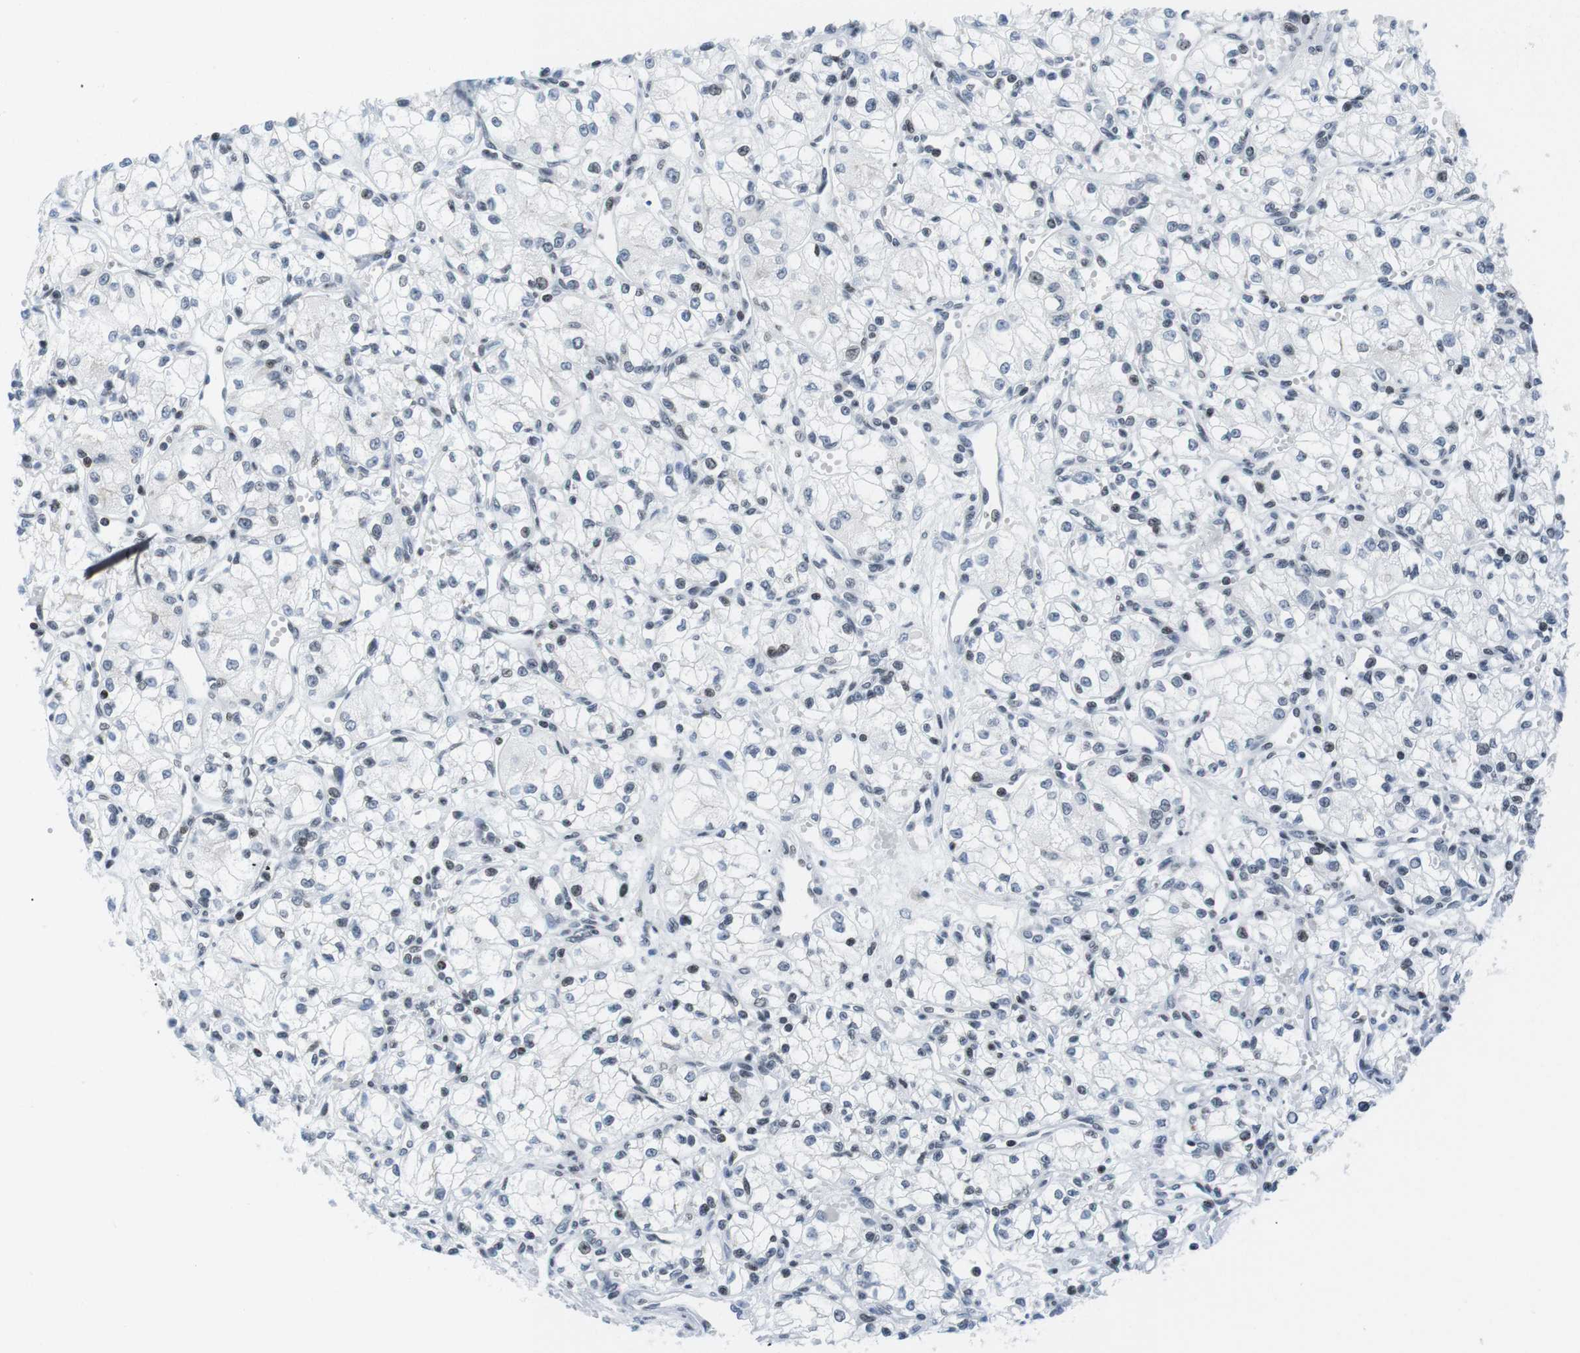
{"staining": {"intensity": "weak", "quantity": "<25%", "location": "nuclear"}, "tissue": "renal cancer", "cell_type": "Tumor cells", "image_type": "cancer", "snomed": [{"axis": "morphology", "description": "Normal tissue, NOS"}, {"axis": "morphology", "description": "Adenocarcinoma, NOS"}, {"axis": "topography", "description": "Kidney"}], "caption": "Protein analysis of renal adenocarcinoma exhibits no significant positivity in tumor cells.", "gene": "E2F2", "patient": {"sex": "male", "age": 59}}